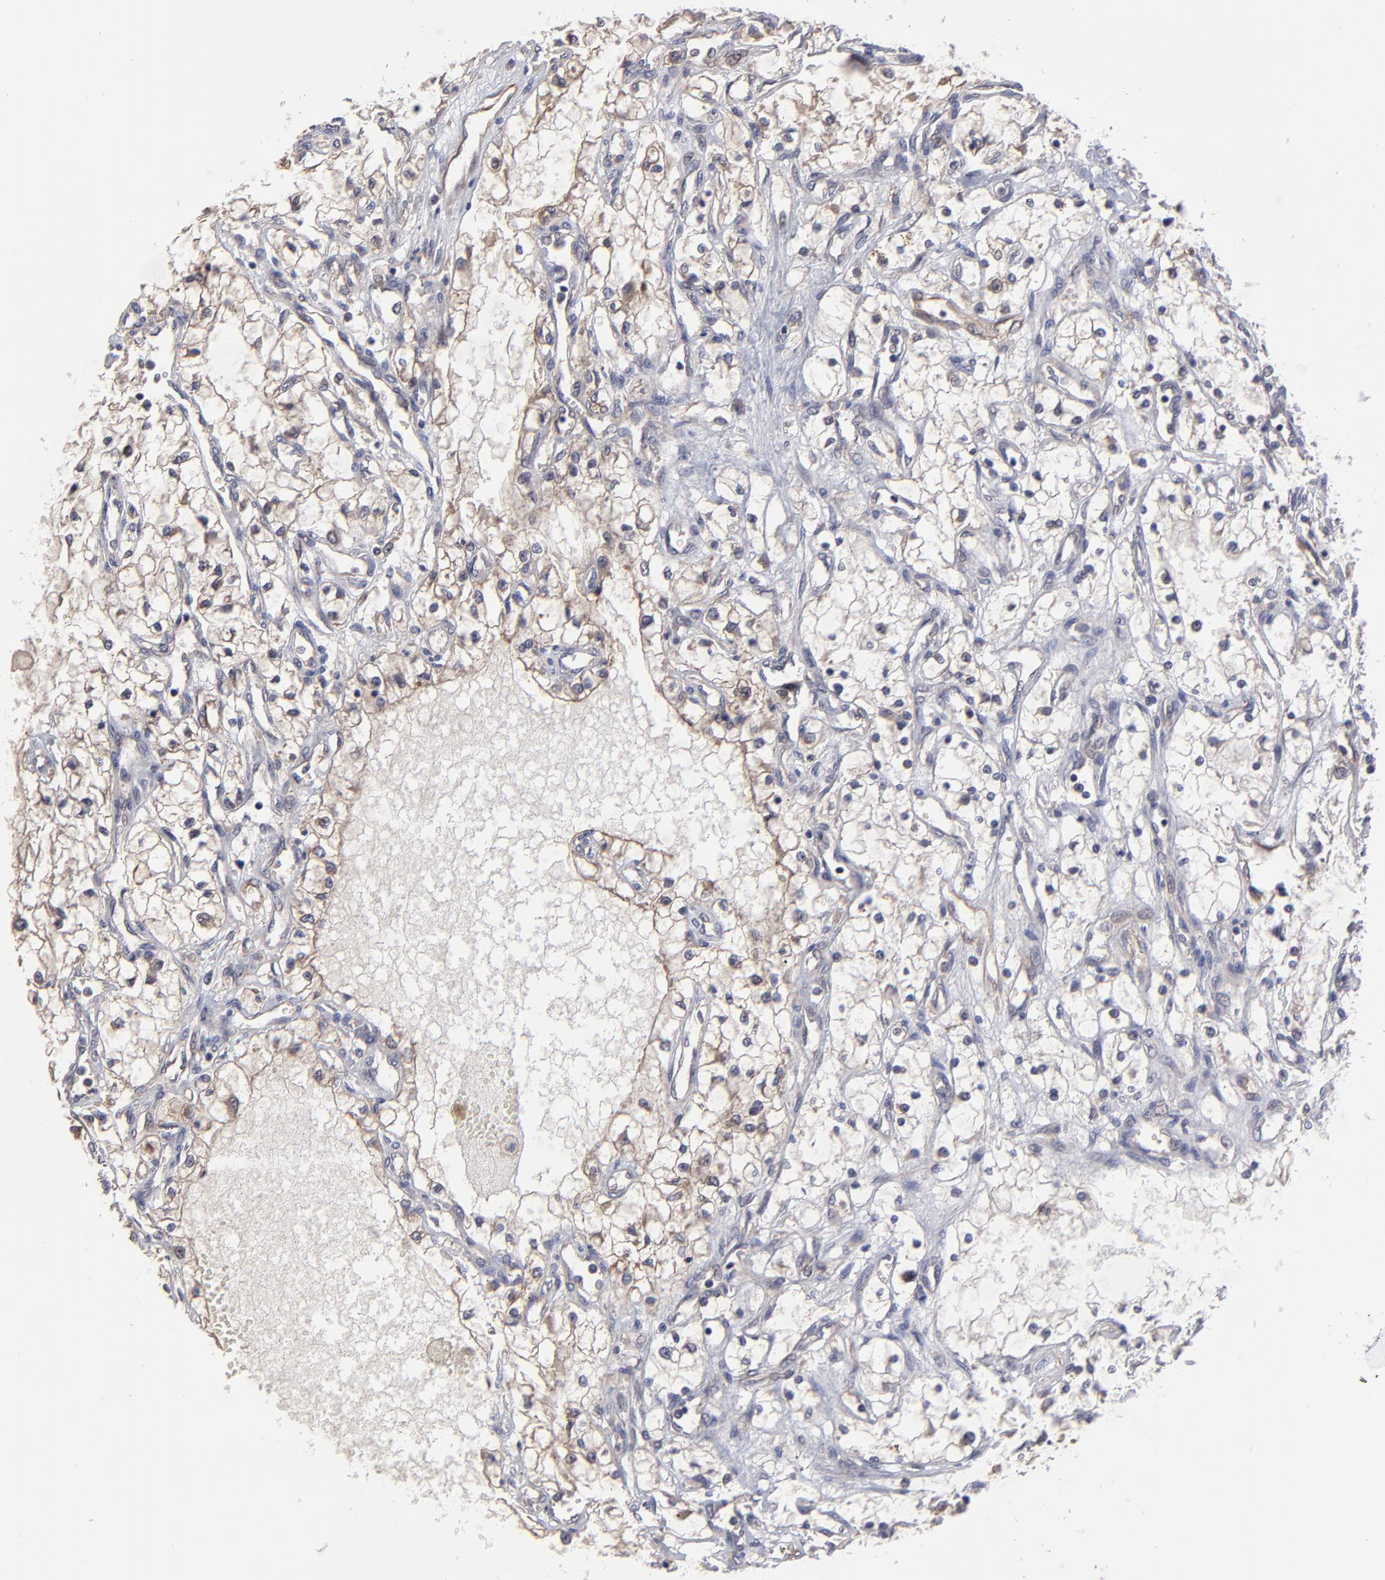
{"staining": {"intensity": "weak", "quantity": "25%-75%", "location": "cytoplasmic/membranous"}, "tissue": "renal cancer", "cell_type": "Tumor cells", "image_type": "cancer", "snomed": [{"axis": "morphology", "description": "Adenocarcinoma, NOS"}, {"axis": "topography", "description": "Kidney"}], "caption": "A photomicrograph showing weak cytoplasmic/membranous staining in approximately 25%-75% of tumor cells in renal cancer (adenocarcinoma), as visualized by brown immunohistochemical staining.", "gene": "ZNF780B", "patient": {"sex": "male", "age": 61}}